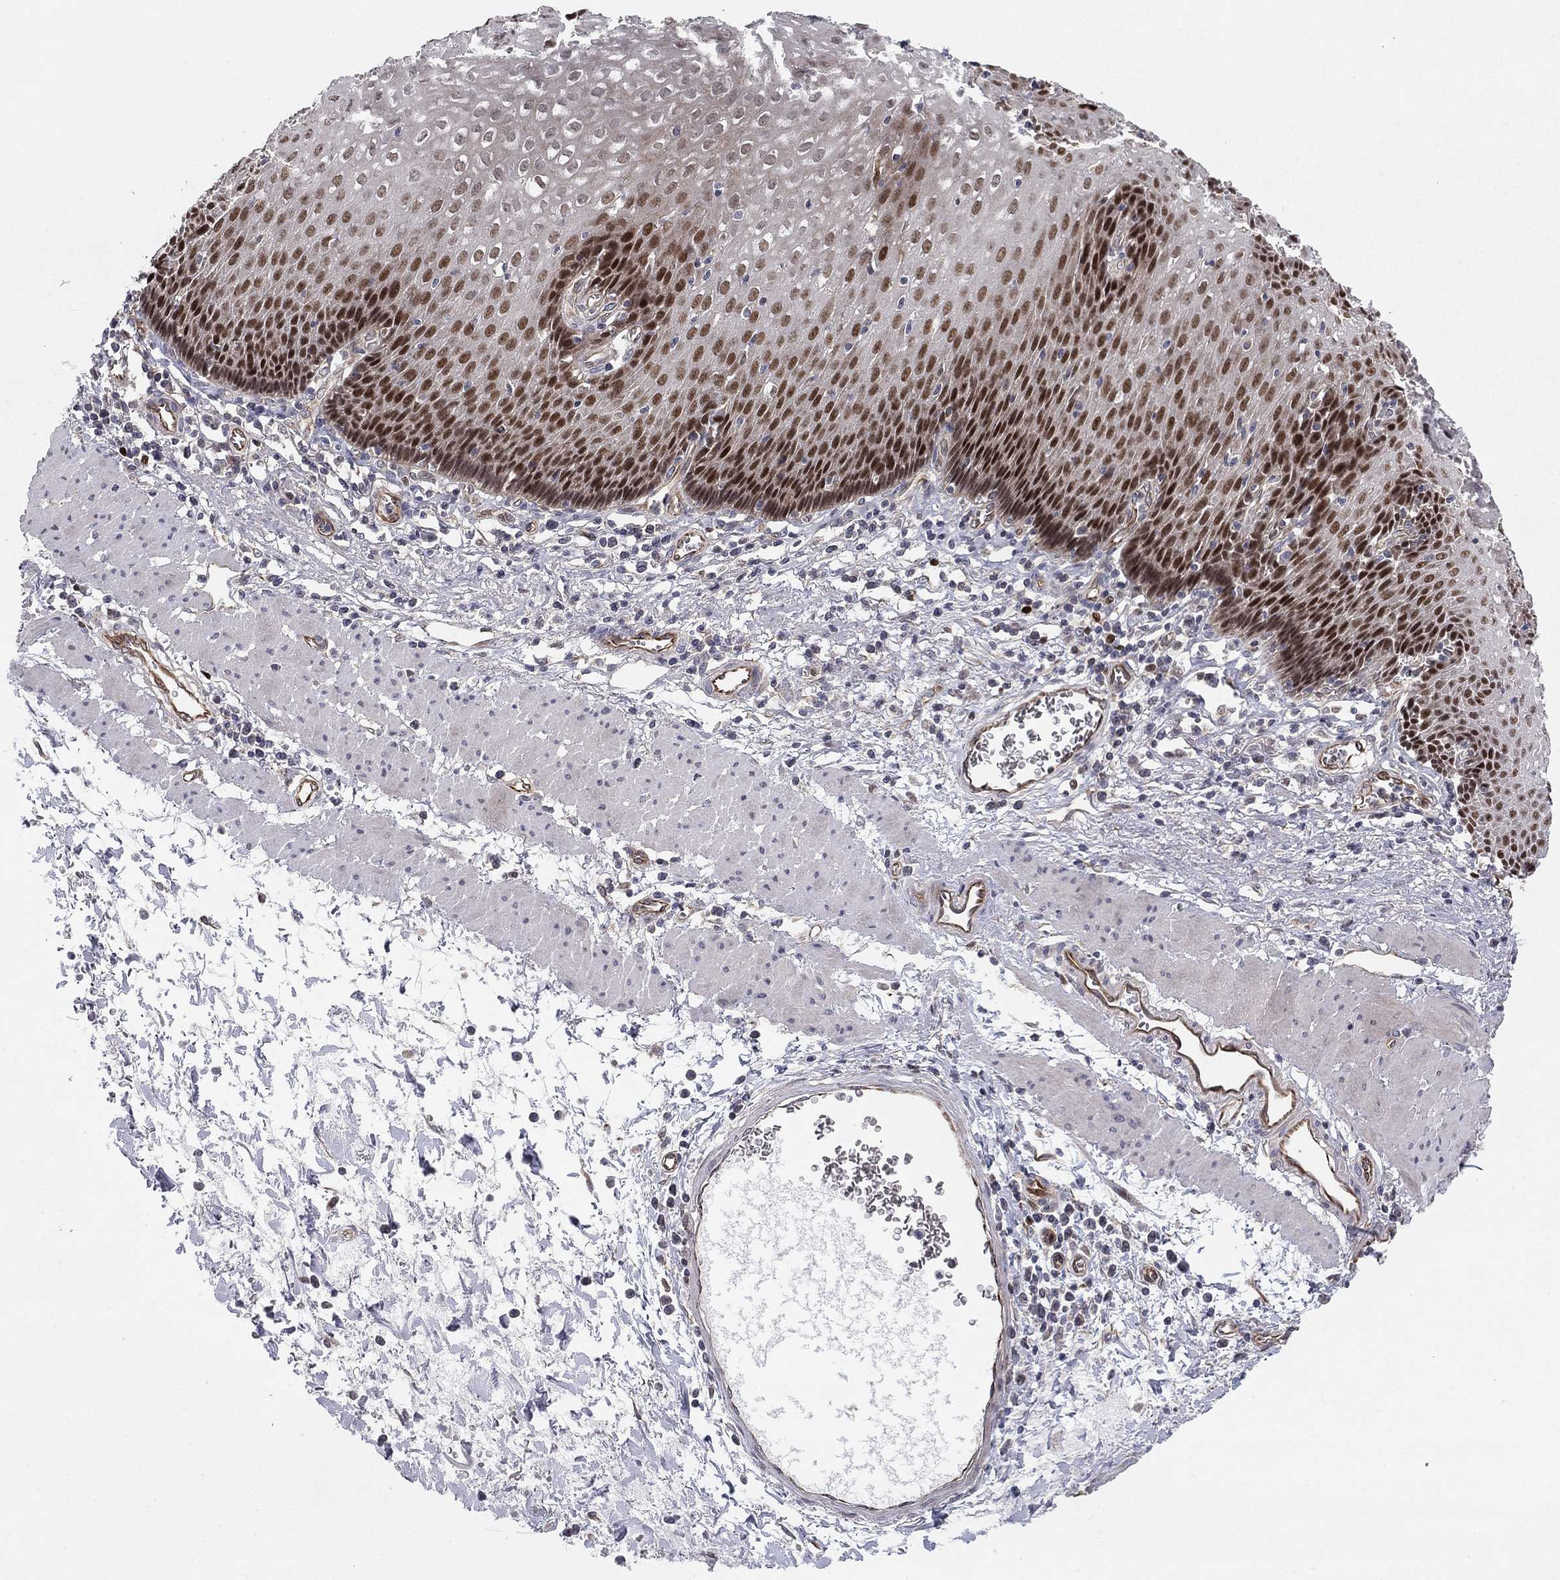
{"staining": {"intensity": "strong", "quantity": "25%-75%", "location": "nuclear"}, "tissue": "esophagus", "cell_type": "Squamous epithelial cells", "image_type": "normal", "snomed": [{"axis": "morphology", "description": "Normal tissue, NOS"}, {"axis": "topography", "description": "Esophagus"}], "caption": "Squamous epithelial cells reveal strong nuclear expression in approximately 25%-75% of cells in unremarkable esophagus. Nuclei are stained in blue.", "gene": "BCL11A", "patient": {"sex": "male", "age": 57}}